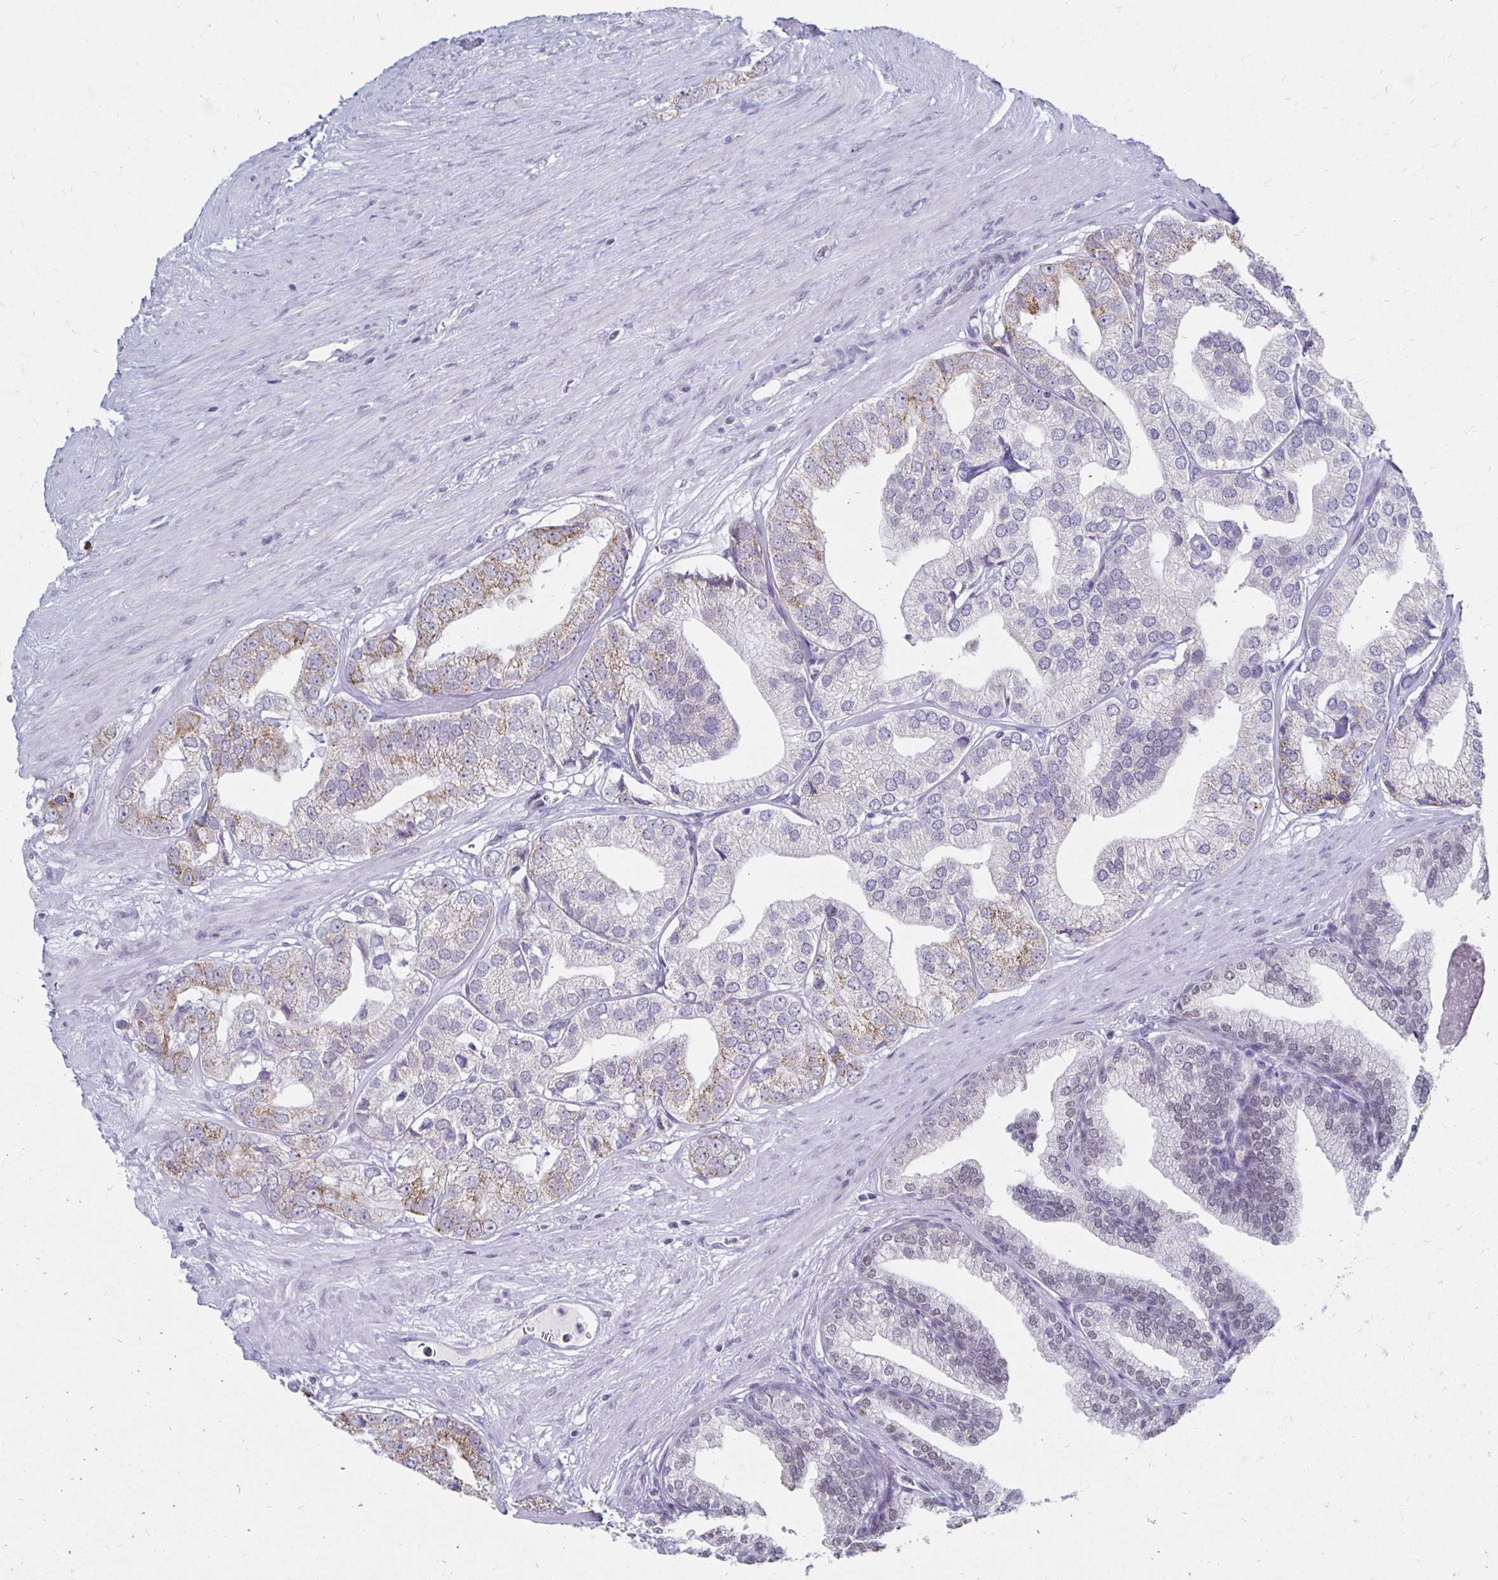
{"staining": {"intensity": "weak", "quantity": "<25%", "location": "cytoplasmic/membranous"}, "tissue": "prostate cancer", "cell_type": "Tumor cells", "image_type": "cancer", "snomed": [{"axis": "morphology", "description": "Adenocarcinoma, High grade"}, {"axis": "topography", "description": "Prostate"}], "caption": "Prostate adenocarcinoma (high-grade) was stained to show a protein in brown. There is no significant positivity in tumor cells. The staining was performed using DAB to visualize the protein expression in brown, while the nuclei were stained in blue with hematoxylin (Magnification: 20x).", "gene": "NOCT", "patient": {"sex": "male", "age": 58}}